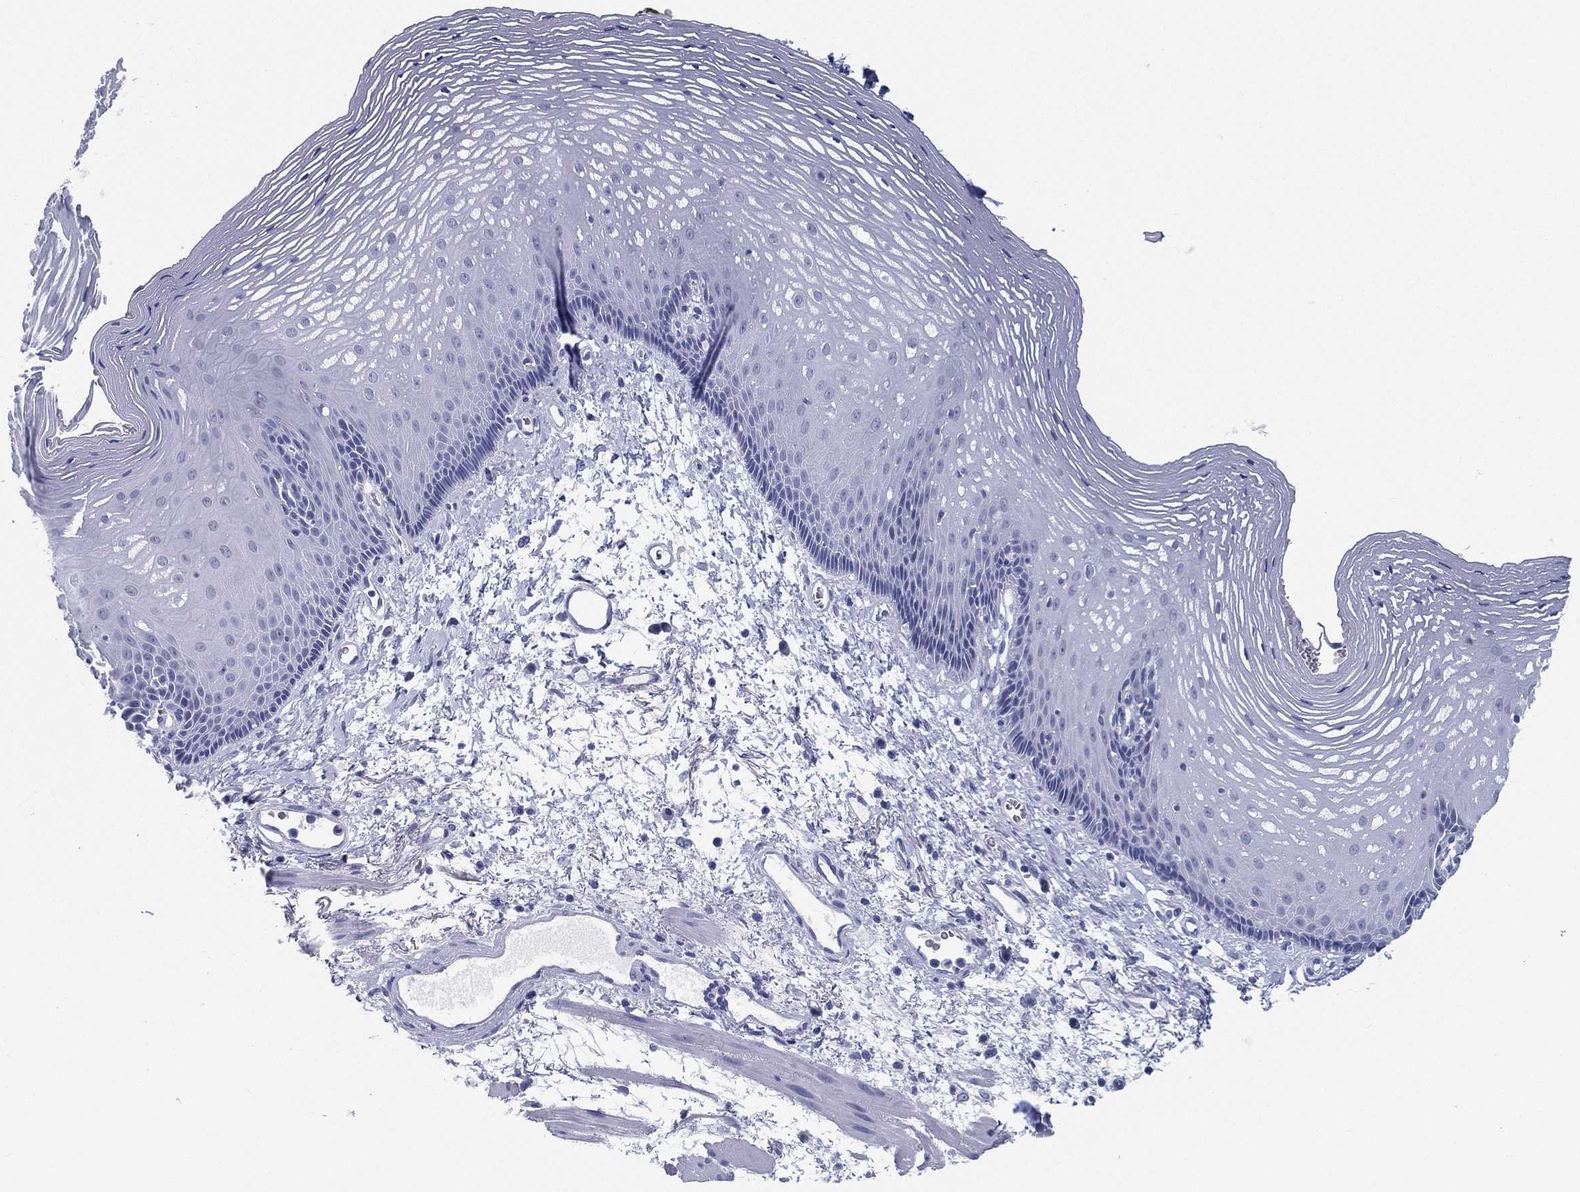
{"staining": {"intensity": "negative", "quantity": "none", "location": "none"}, "tissue": "esophagus", "cell_type": "Squamous epithelial cells", "image_type": "normal", "snomed": [{"axis": "morphology", "description": "Normal tissue, NOS"}, {"axis": "topography", "description": "Esophagus"}], "caption": "Histopathology image shows no protein expression in squamous epithelial cells of benign esophagus.", "gene": "ATP1B2", "patient": {"sex": "male", "age": 76}}